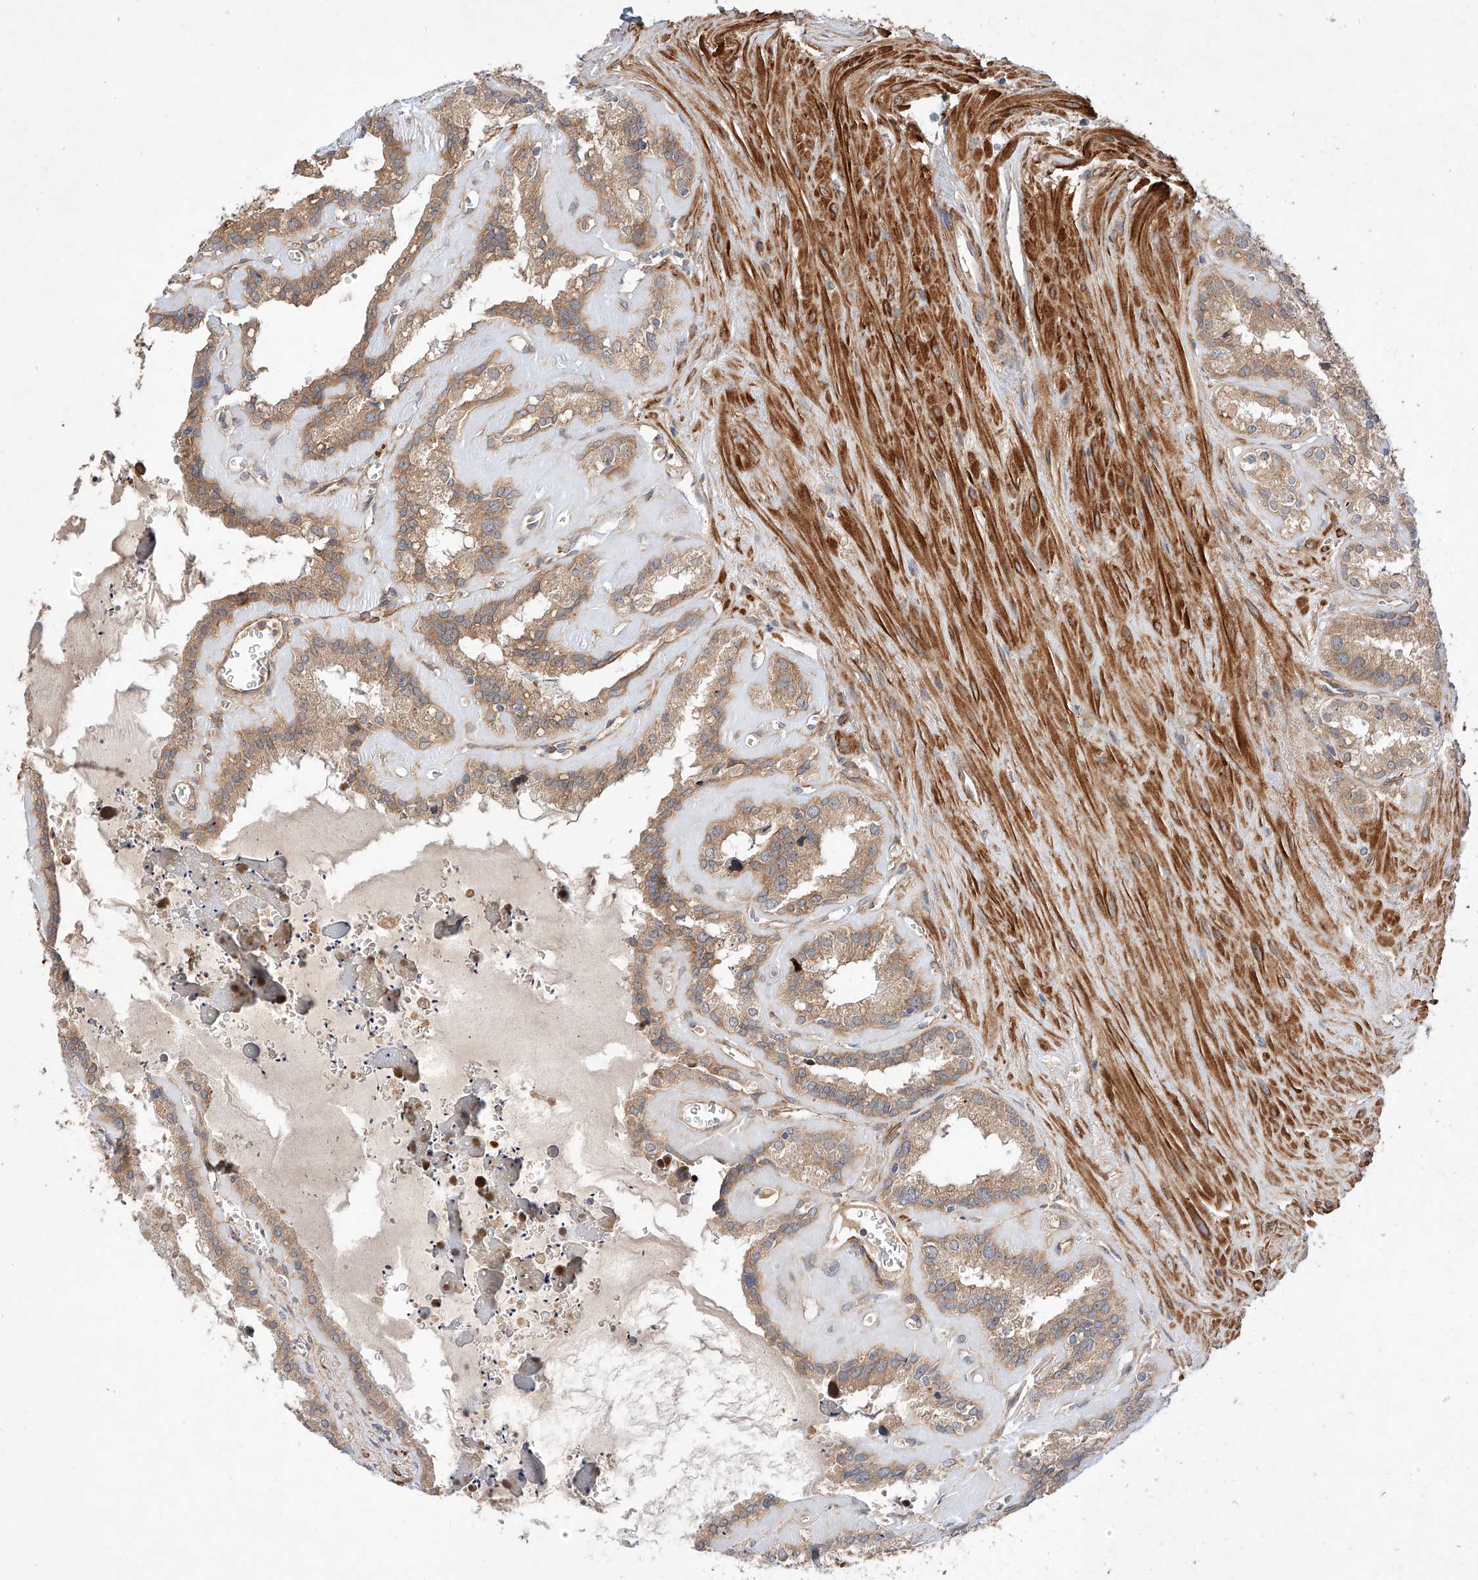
{"staining": {"intensity": "moderate", "quantity": ">75%", "location": "cytoplasmic/membranous"}, "tissue": "seminal vesicle", "cell_type": "Glandular cells", "image_type": "normal", "snomed": [{"axis": "morphology", "description": "Normal tissue, NOS"}, {"axis": "topography", "description": "Prostate"}, {"axis": "topography", "description": "Seminal veicle"}], "caption": "Immunohistochemical staining of unremarkable seminal vesicle displays >75% levels of moderate cytoplasmic/membranous protein positivity in about >75% of glandular cells. Ihc stains the protein in brown and the nuclei are stained blue.", "gene": "RAB23", "patient": {"sex": "male", "age": 59}}